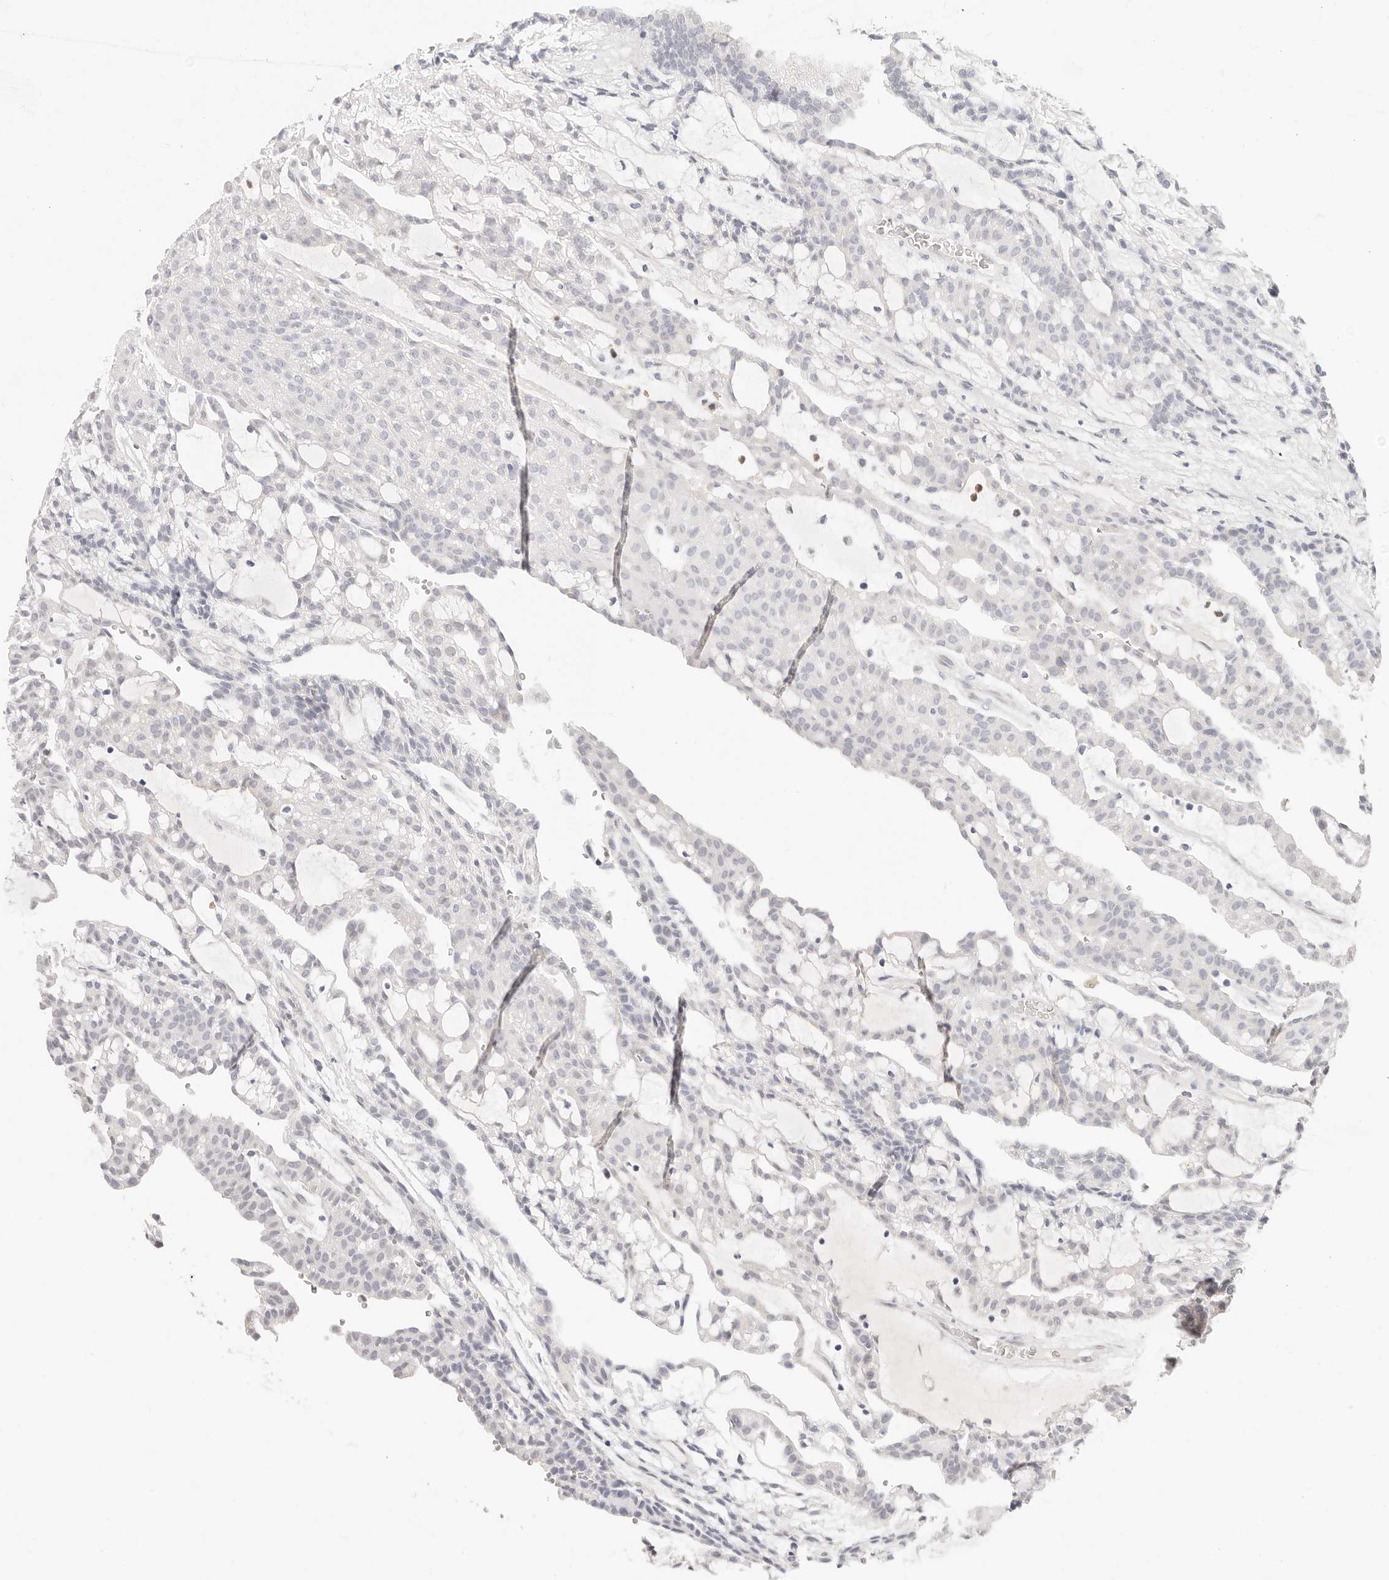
{"staining": {"intensity": "negative", "quantity": "none", "location": "none"}, "tissue": "renal cancer", "cell_type": "Tumor cells", "image_type": "cancer", "snomed": [{"axis": "morphology", "description": "Adenocarcinoma, NOS"}, {"axis": "topography", "description": "Kidney"}], "caption": "Histopathology image shows no protein staining in tumor cells of renal cancer tissue.", "gene": "ASCL1", "patient": {"sex": "male", "age": 63}}